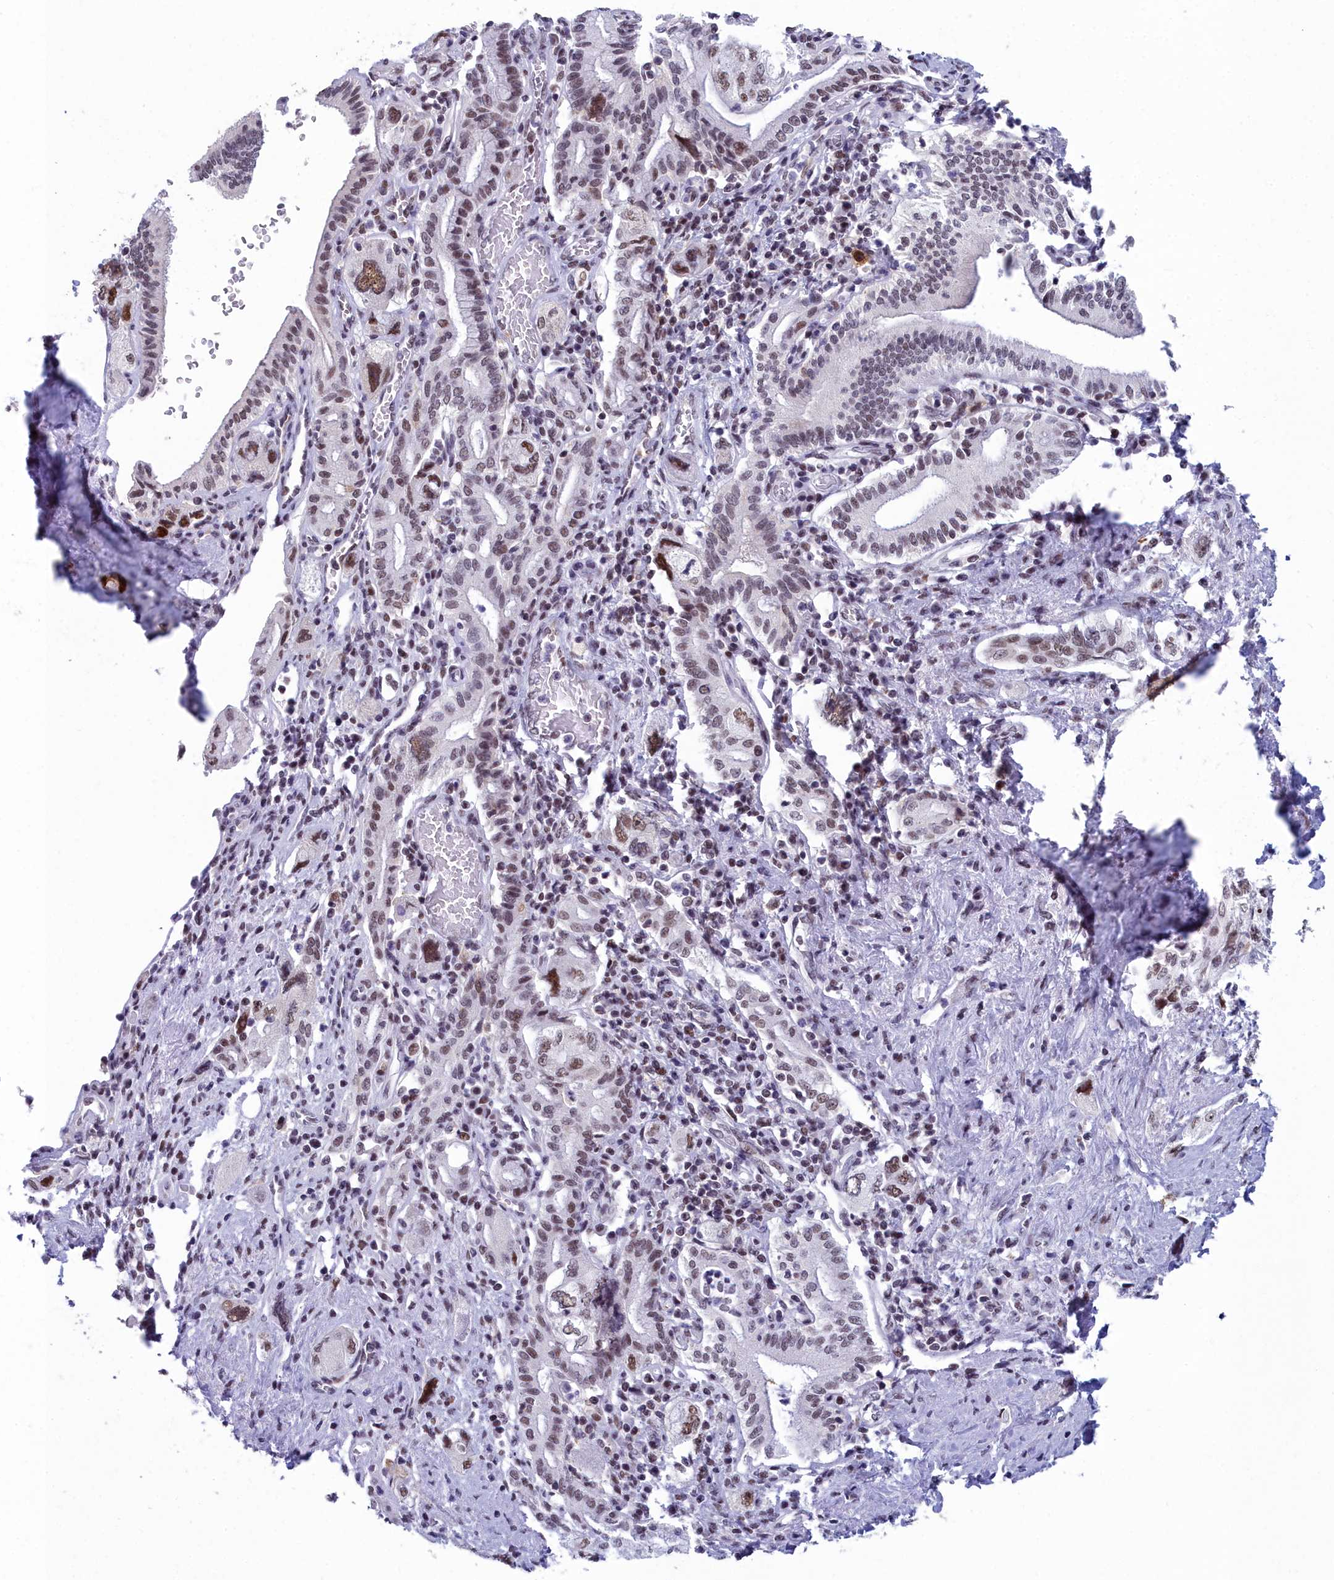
{"staining": {"intensity": "strong", "quantity": "<25%", "location": "nuclear"}, "tissue": "pancreatic cancer", "cell_type": "Tumor cells", "image_type": "cancer", "snomed": [{"axis": "morphology", "description": "Adenocarcinoma, NOS"}, {"axis": "topography", "description": "Pancreas"}], "caption": "Immunohistochemical staining of pancreatic adenocarcinoma reveals strong nuclear protein staining in about <25% of tumor cells.", "gene": "CCDC97", "patient": {"sex": "female", "age": 73}}